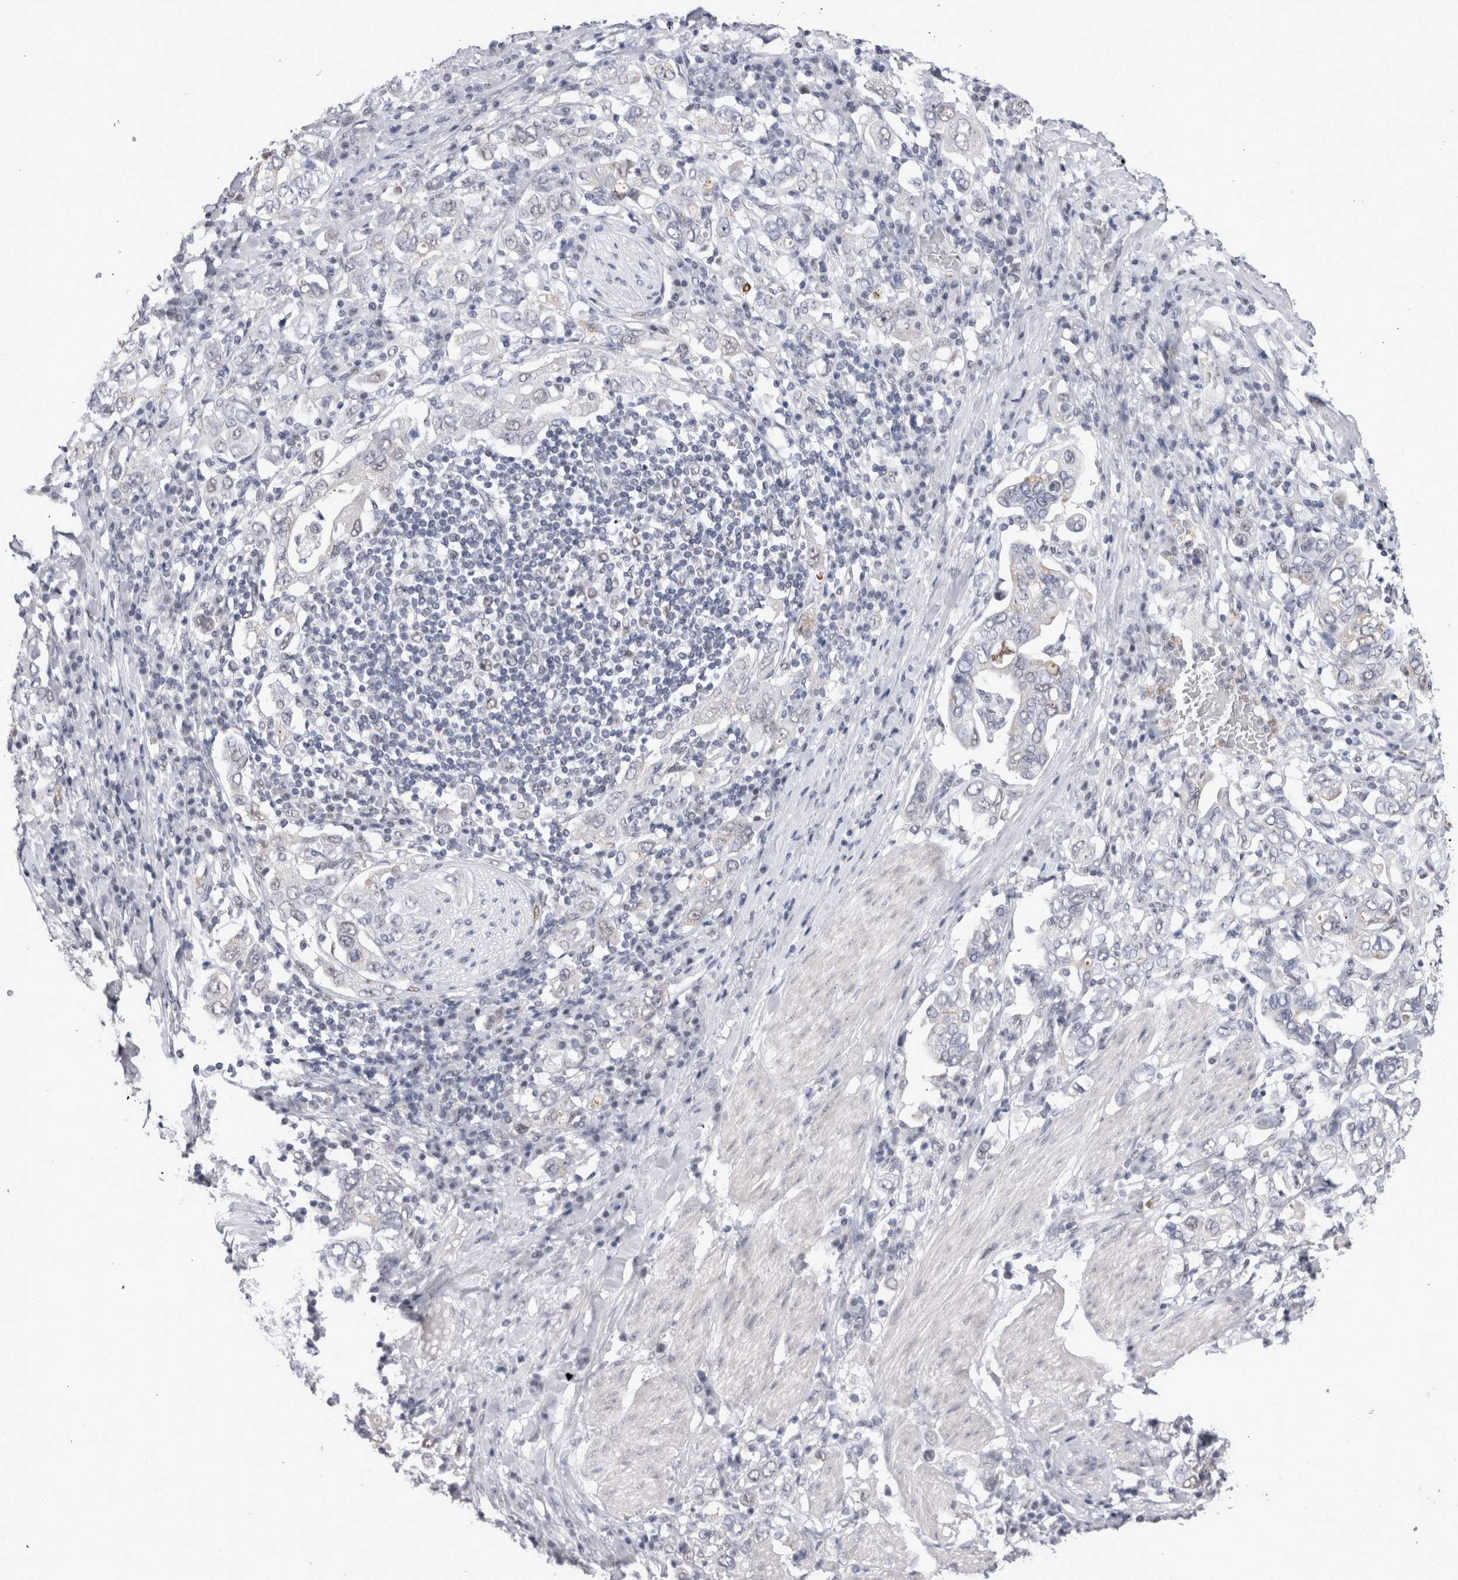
{"staining": {"intensity": "negative", "quantity": "none", "location": "none"}, "tissue": "stomach cancer", "cell_type": "Tumor cells", "image_type": "cancer", "snomed": [{"axis": "morphology", "description": "Adenocarcinoma, NOS"}, {"axis": "topography", "description": "Stomach, upper"}], "caption": "IHC image of neoplastic tissue: human adenocarcinoma (stomach) stained with DAB (3,3'-diaminobenzidine) displays no significant protein positivity in tumor cells.", "gene": "RBM6", "patient": {"sex": "male", "age": 62}}